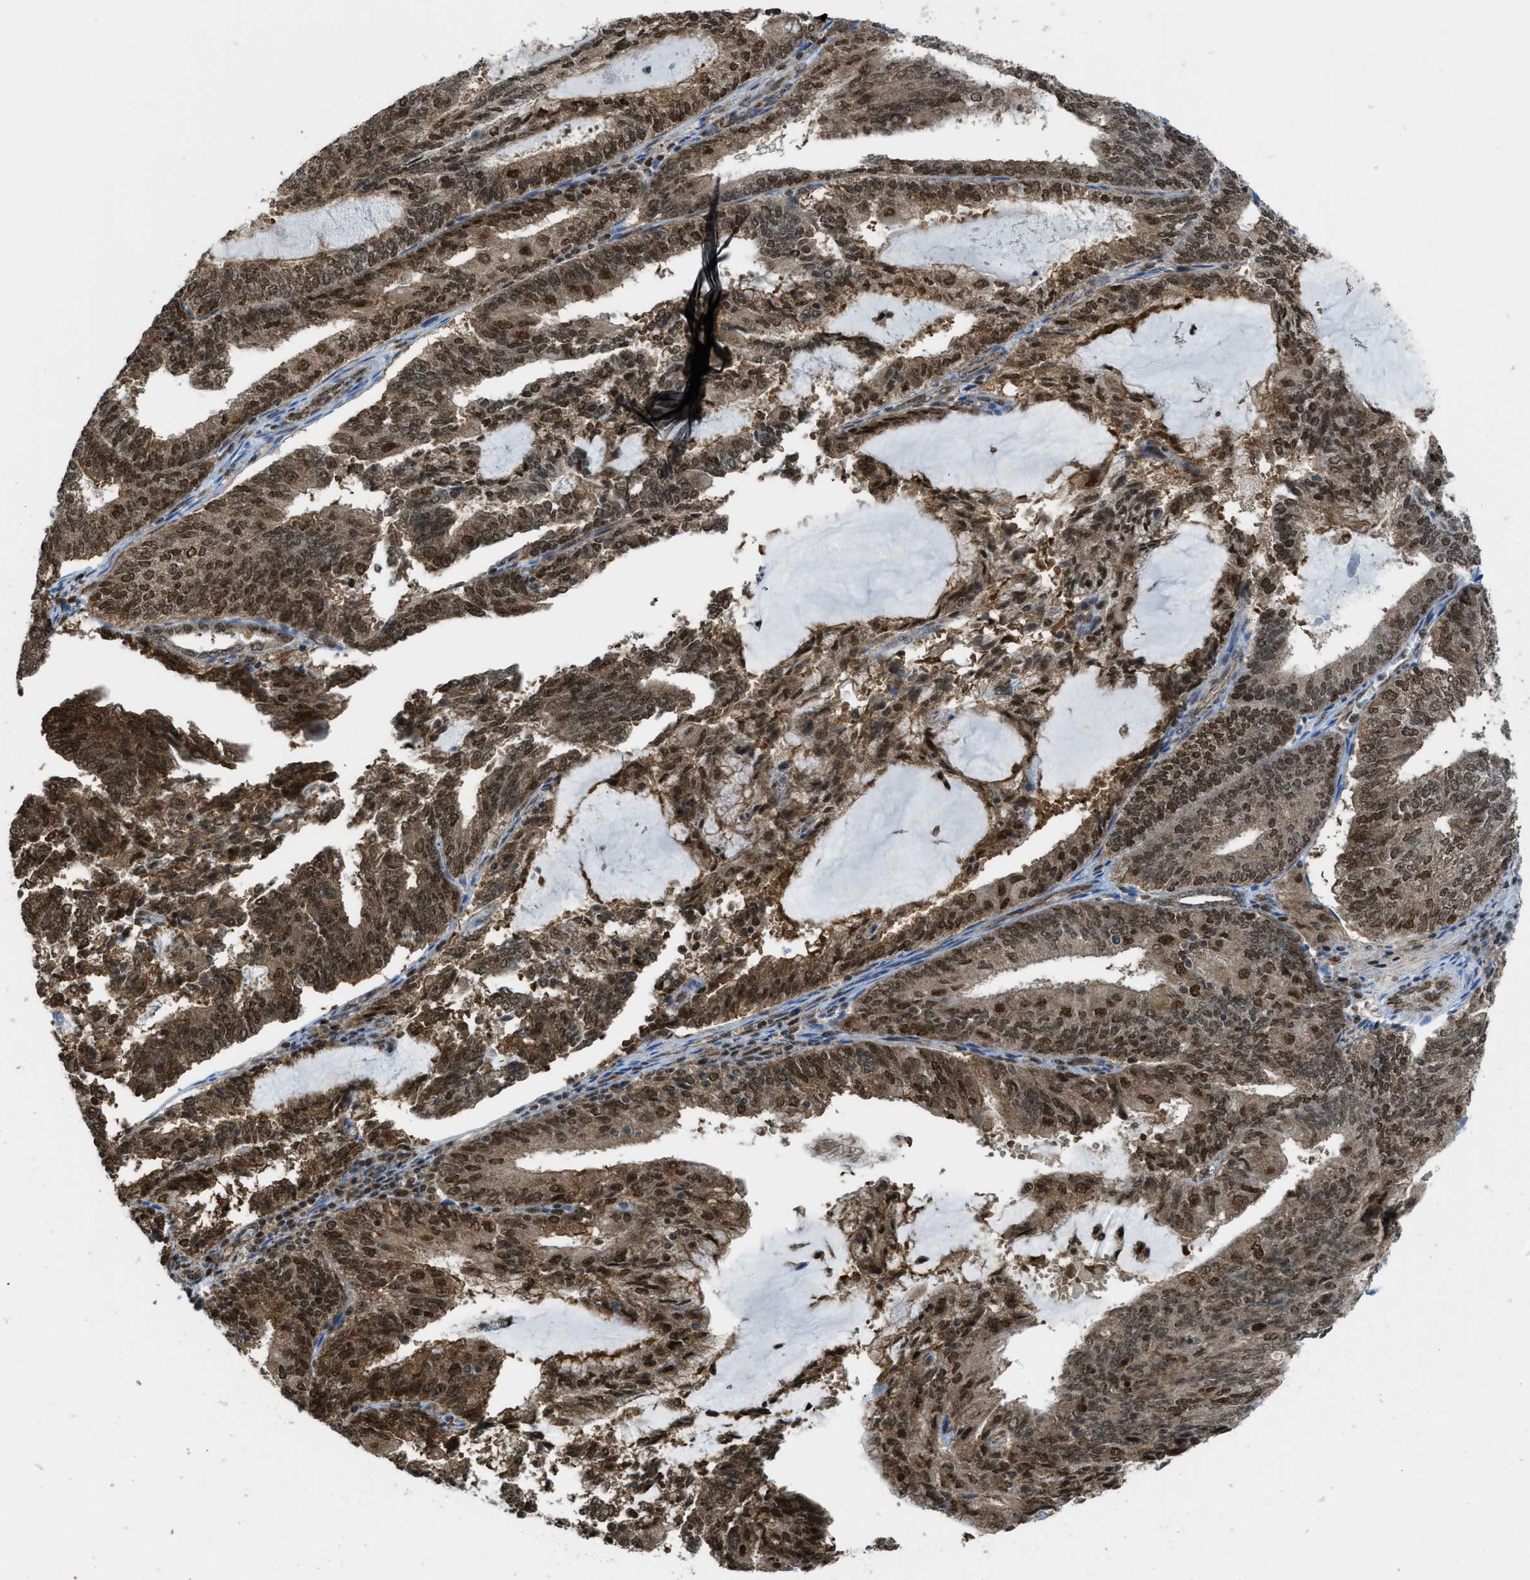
{"staining": {"intensity": "strong", "quantity": ">75%", "location": "cytoplasmic/membranous,nuclear"}, "tissue": "endometrial cancer", "cell_type": "Tumor cells", "image_type": "cancer", "snomed": [{"axis": "morphology", "description": "Adenocarcinoma, NOS"}, {"axis": "topography", "description": "Endometrium"}], "caption": "Human endometrial cancer (adenocarcinoma) stained with a brown dye demonstrates strong cytoplasmic/membranous and nuclear positive positivity in approximately >75% of tumor cells.", "gene": "TNPO1", "patient": {"sex": "female", "age": 81}}